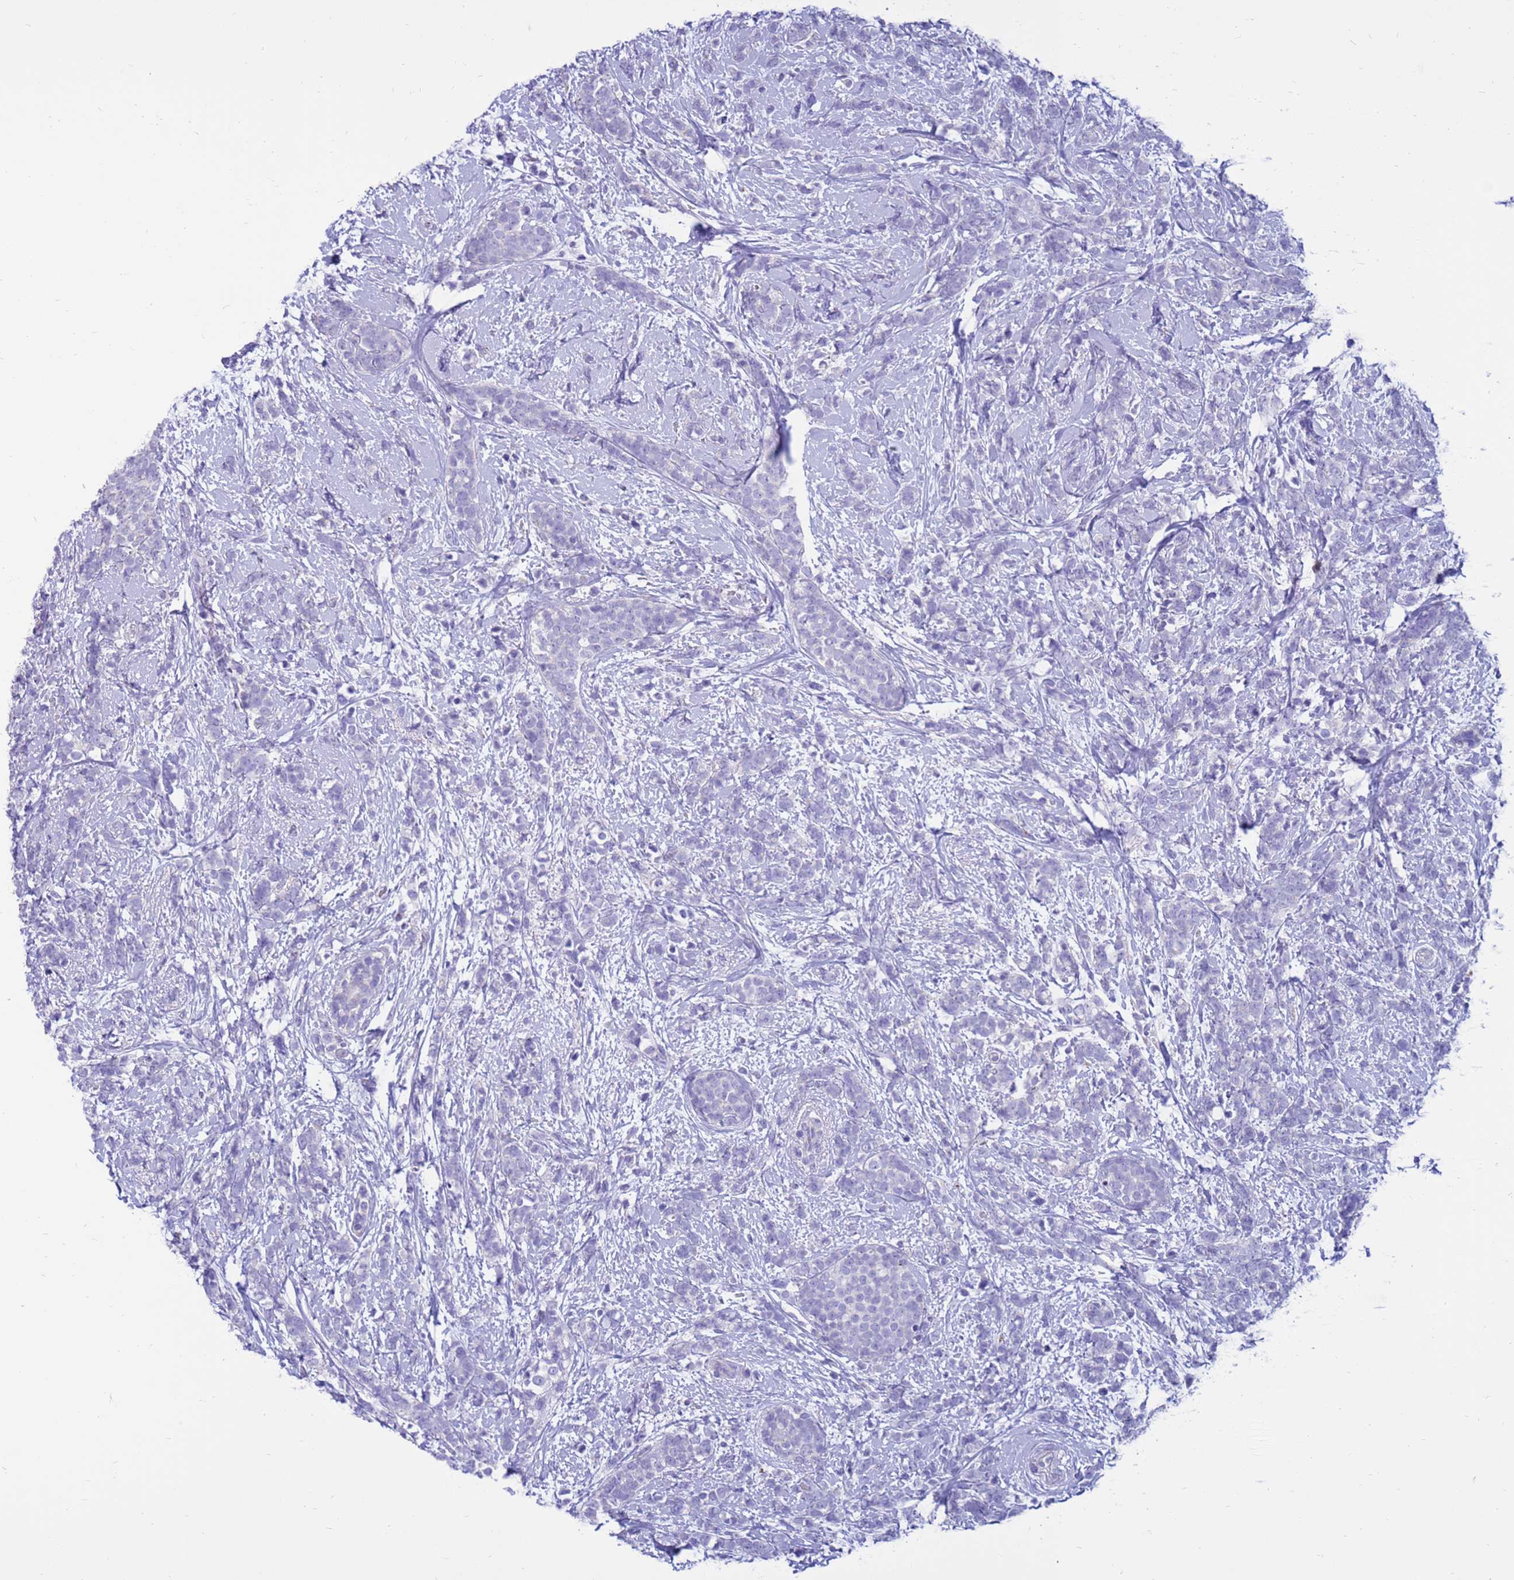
{"staining": {"intensity": "negative", "quantity": "none", "location": "none"}, "tissue": "breast cancer", "cell_type": "Tumor cells", "image_type": "cancer", "snomed": [{"axis": "morphology", "description": "Lobular carcinoma"}, {"axis": "topography", "description": "Breast"}], "caption": "Immunohistochemistry micrograph of neoplastic tissue: human breast lobular carcinoma stained with DAB (3,3'-diaminobenzidine) reveals no significant protein expression in tumor cells.", "gene": "PDE10A", "patient": {"sex": "female", "age": 58}}